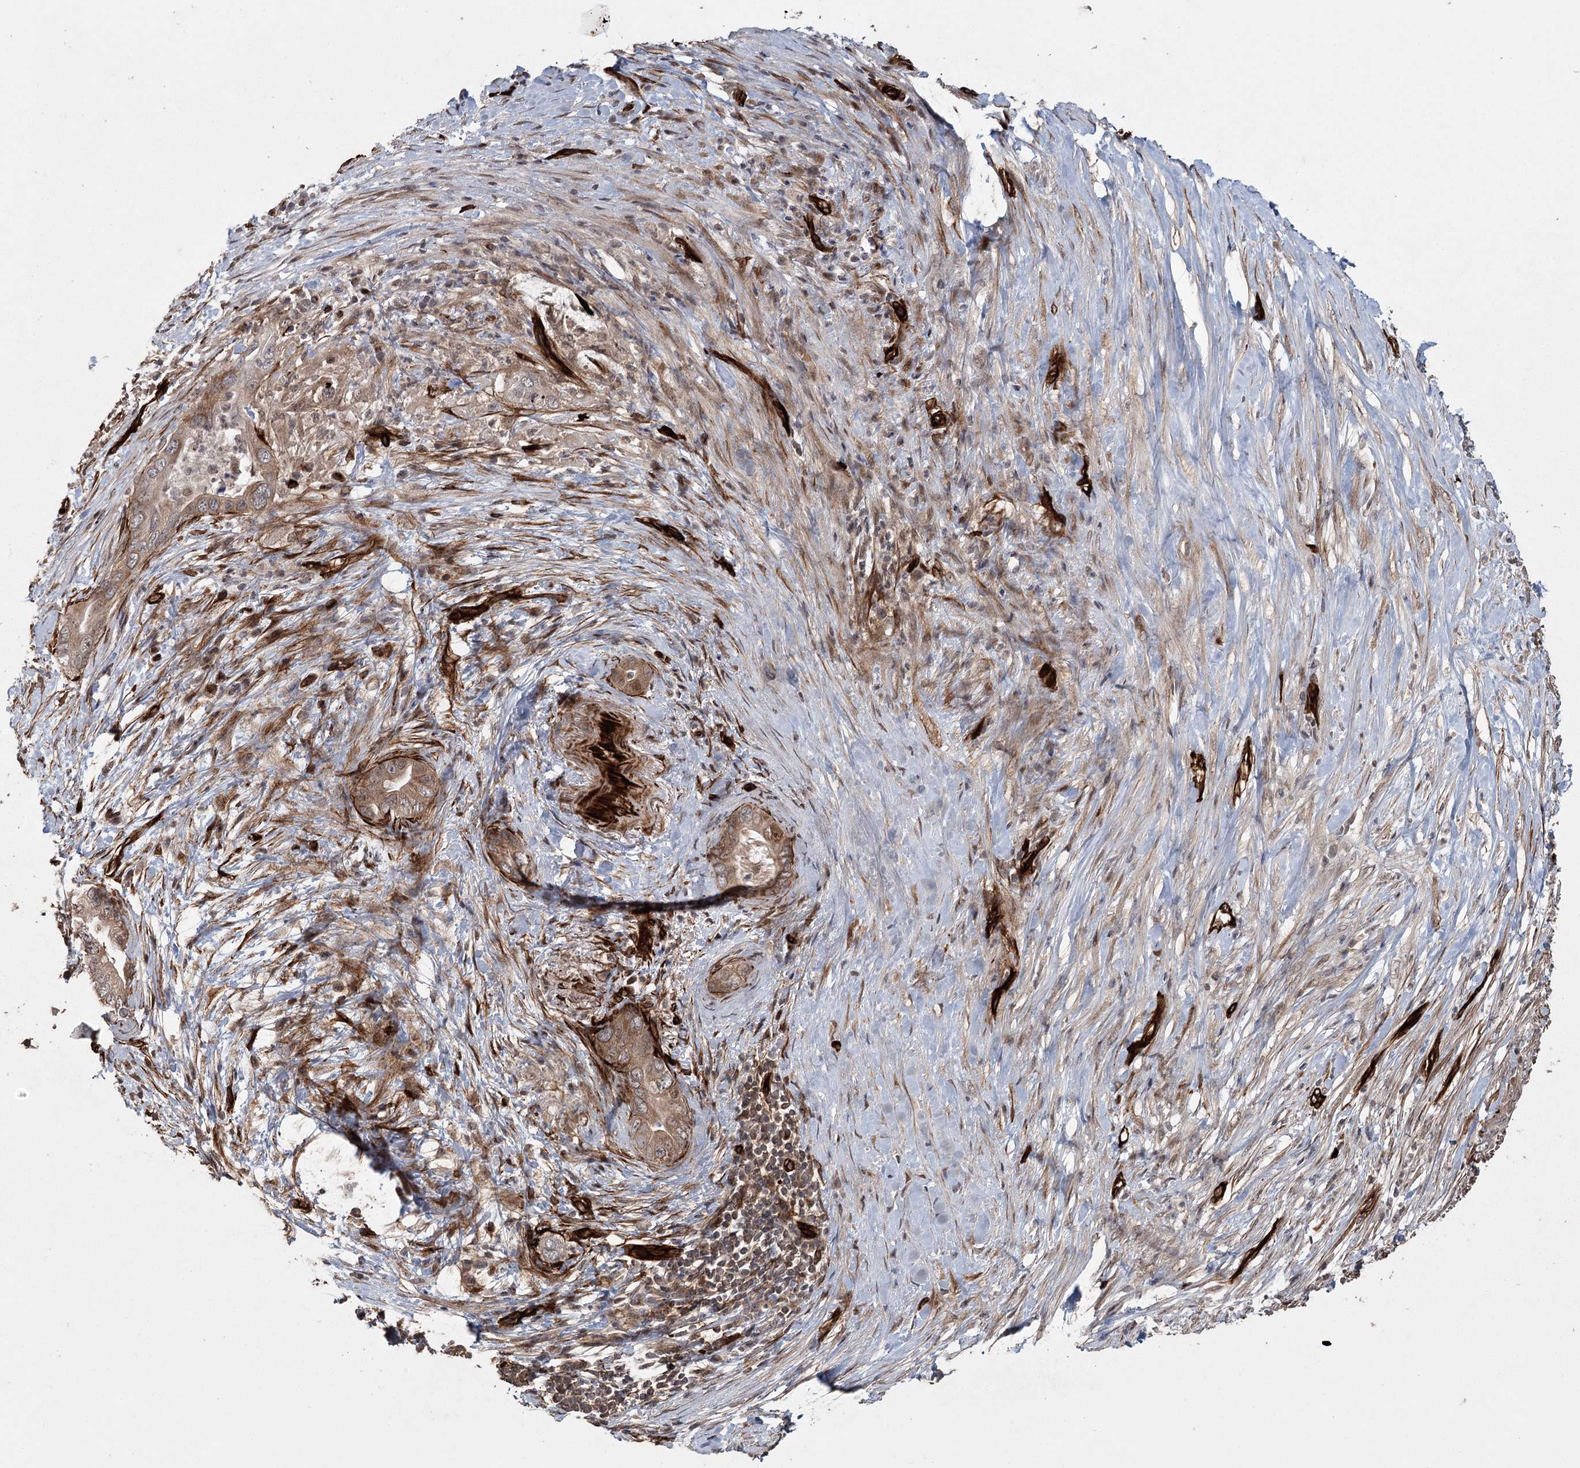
{"staining": {"intensity": "moderate", "quantity": "25%-75%", "location": "cytoplasmic/membranous"}, "tissue": "pancreatic cancer", "cell_type": "Tumor cells", "image_type": "cancer", "snomed": [{"axis": "morphology", "description": "Adenocarcinoma, NOS"}, {"axis": "topography", "description": "Pancreas"}], "caption": "Immunohistochemistry (IHC) of human pancreatic cancer (adenocarcinoma) displays medium levels of moderate cytoplasmic/membranous expression in approximately 25%-75% of tumor cells.", "gene": "RPAP3", "patient": {"sex": "male", "age": 75}}